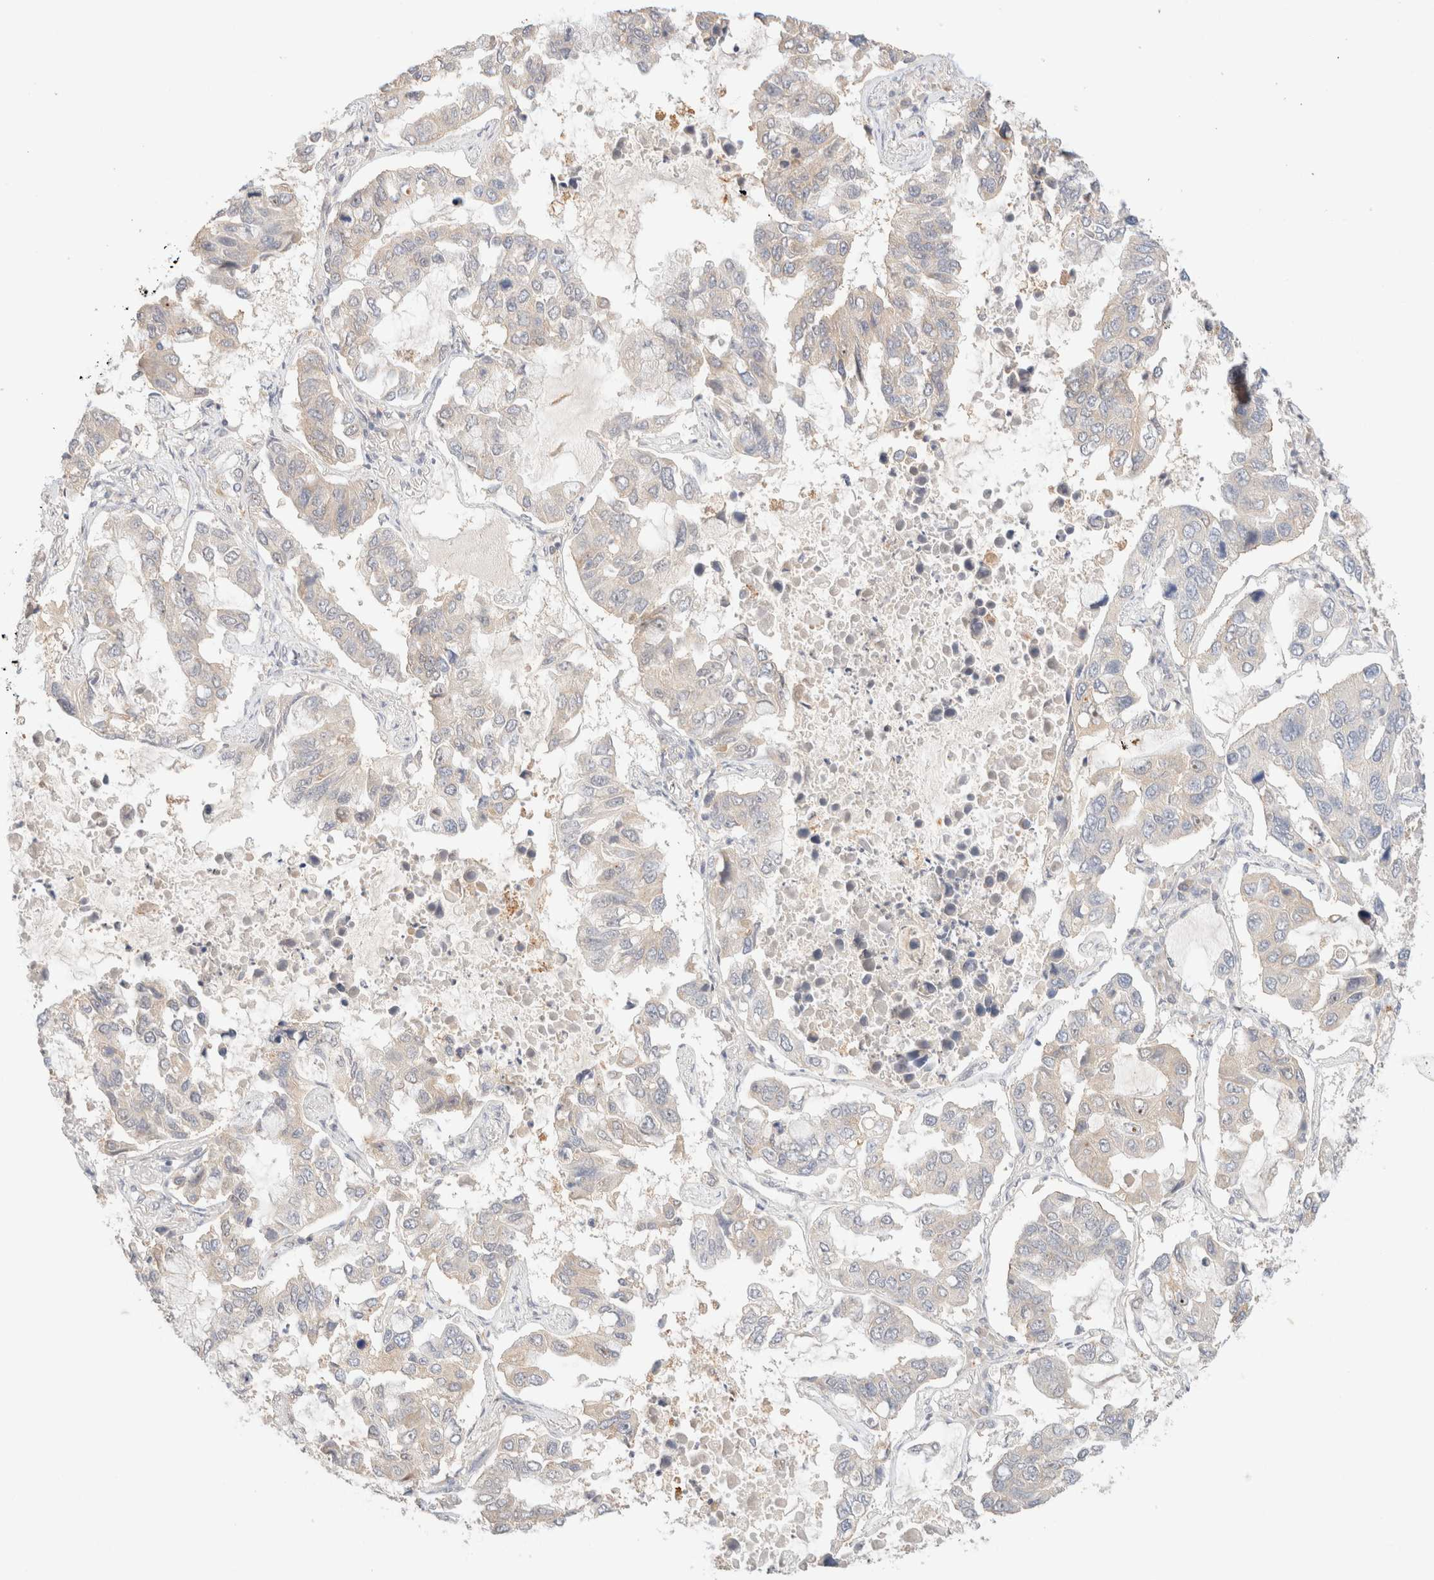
{"staining": {"intensity": "negative", "quantity": "none", "location": "none"}, "tissue": "lung cancer", "cell_type": "Tumor cells", "image_type": "cancer", "snomed": [{"axis": "morphology", "description": "Adenocarcinoma, NOS"}, {"axis": "topography", "description": "Lung"}], "caption": "Tumor cells are negative for protein expression in human lung adenocarcinoma.", "gene": "SNTB1", "patient": {"sex": "male", "age": 64}}